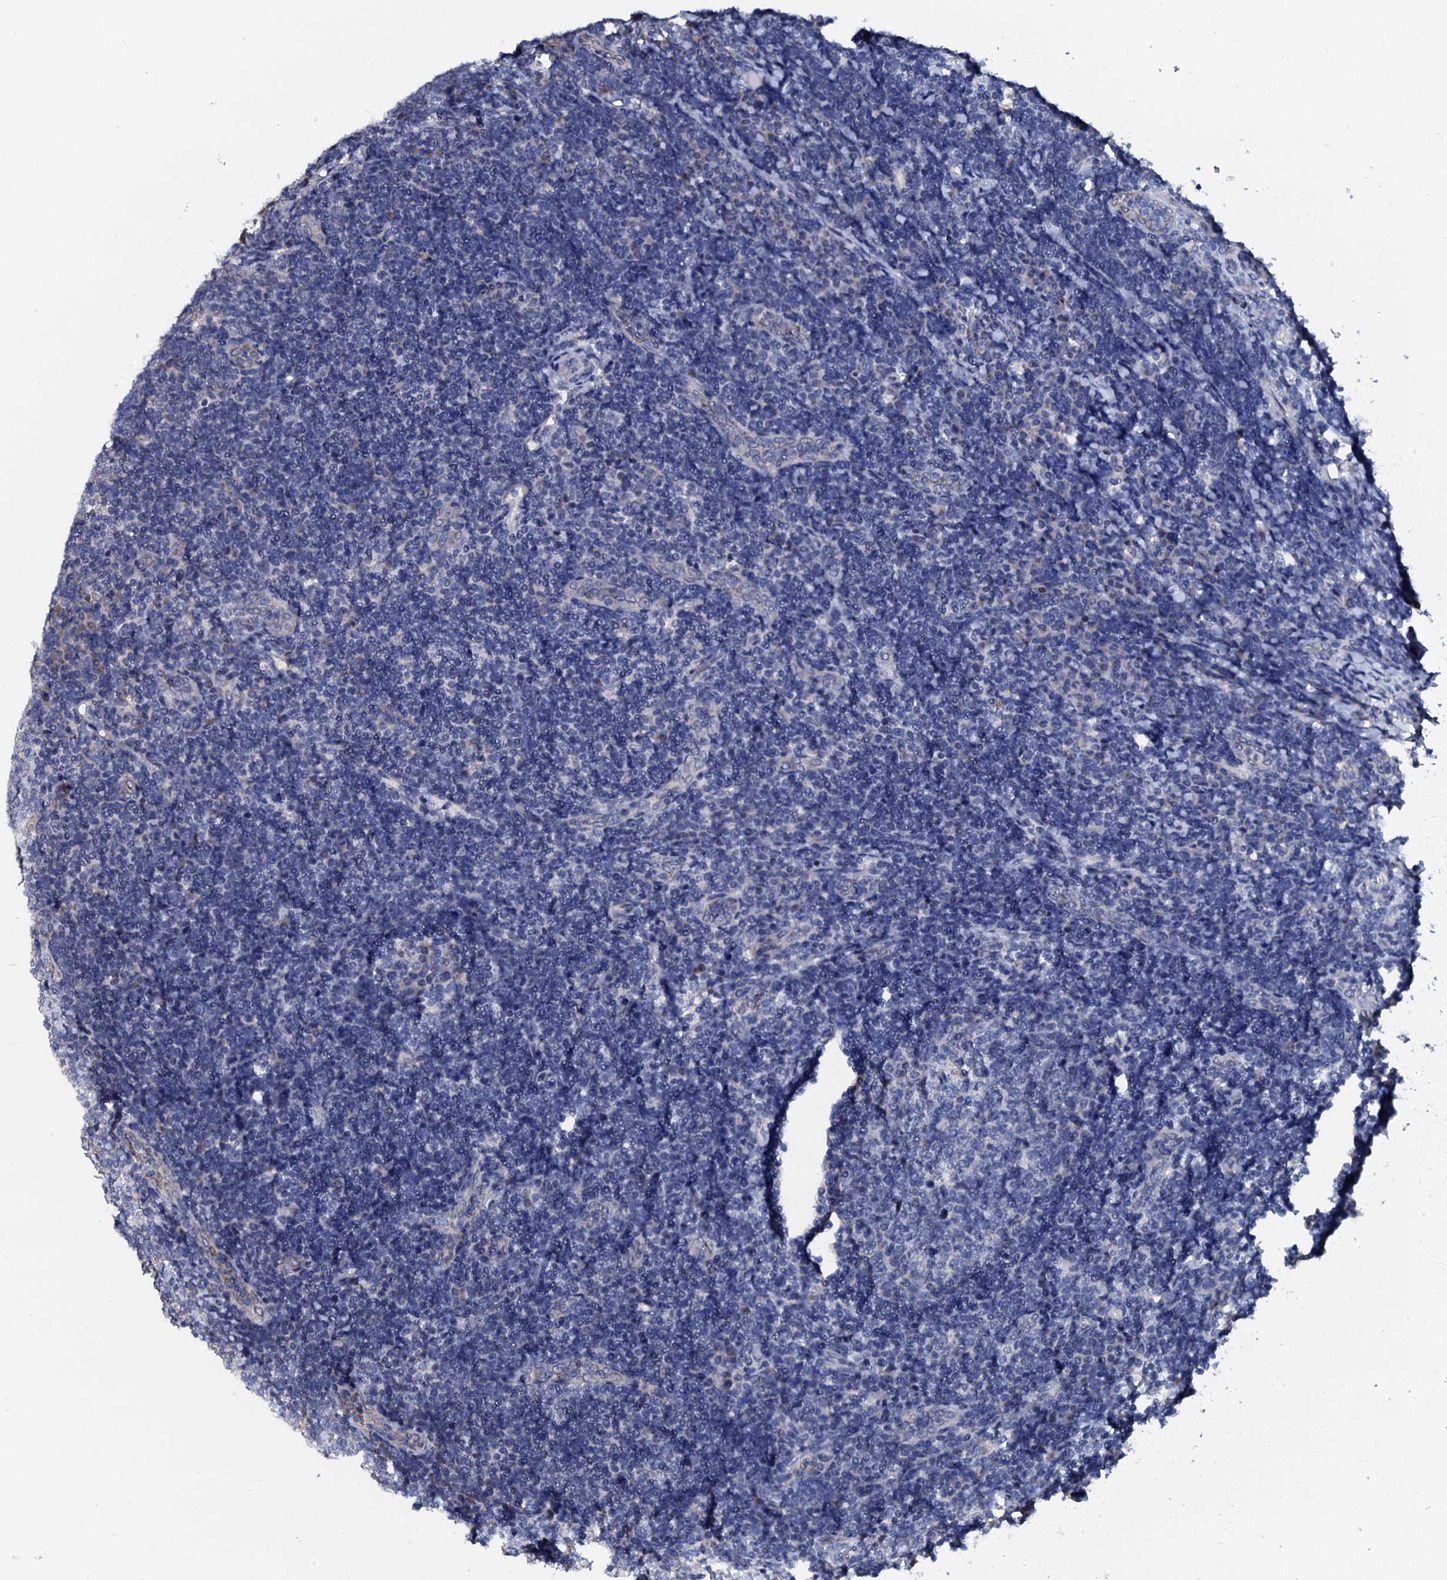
{"staining": {"intensity": "negative", "quantity": "none", "location": "none"}, "tissue": "tonsil", "cell_type": "Germinal center cells", "image_type": "normal", "snomed": [{"axis": "morphology", "description": "Normal tissue, NOS"}, {"axis": "topography", "description": "Tonsil"}], "caption": "Germinal center cells are negative for protein expression in unremarkable human tonsil. (DAB immunohistochemistry (IHC), high magnification).", "gene": "AKAP3", "patient": {"sex": "male", "age": 17}}